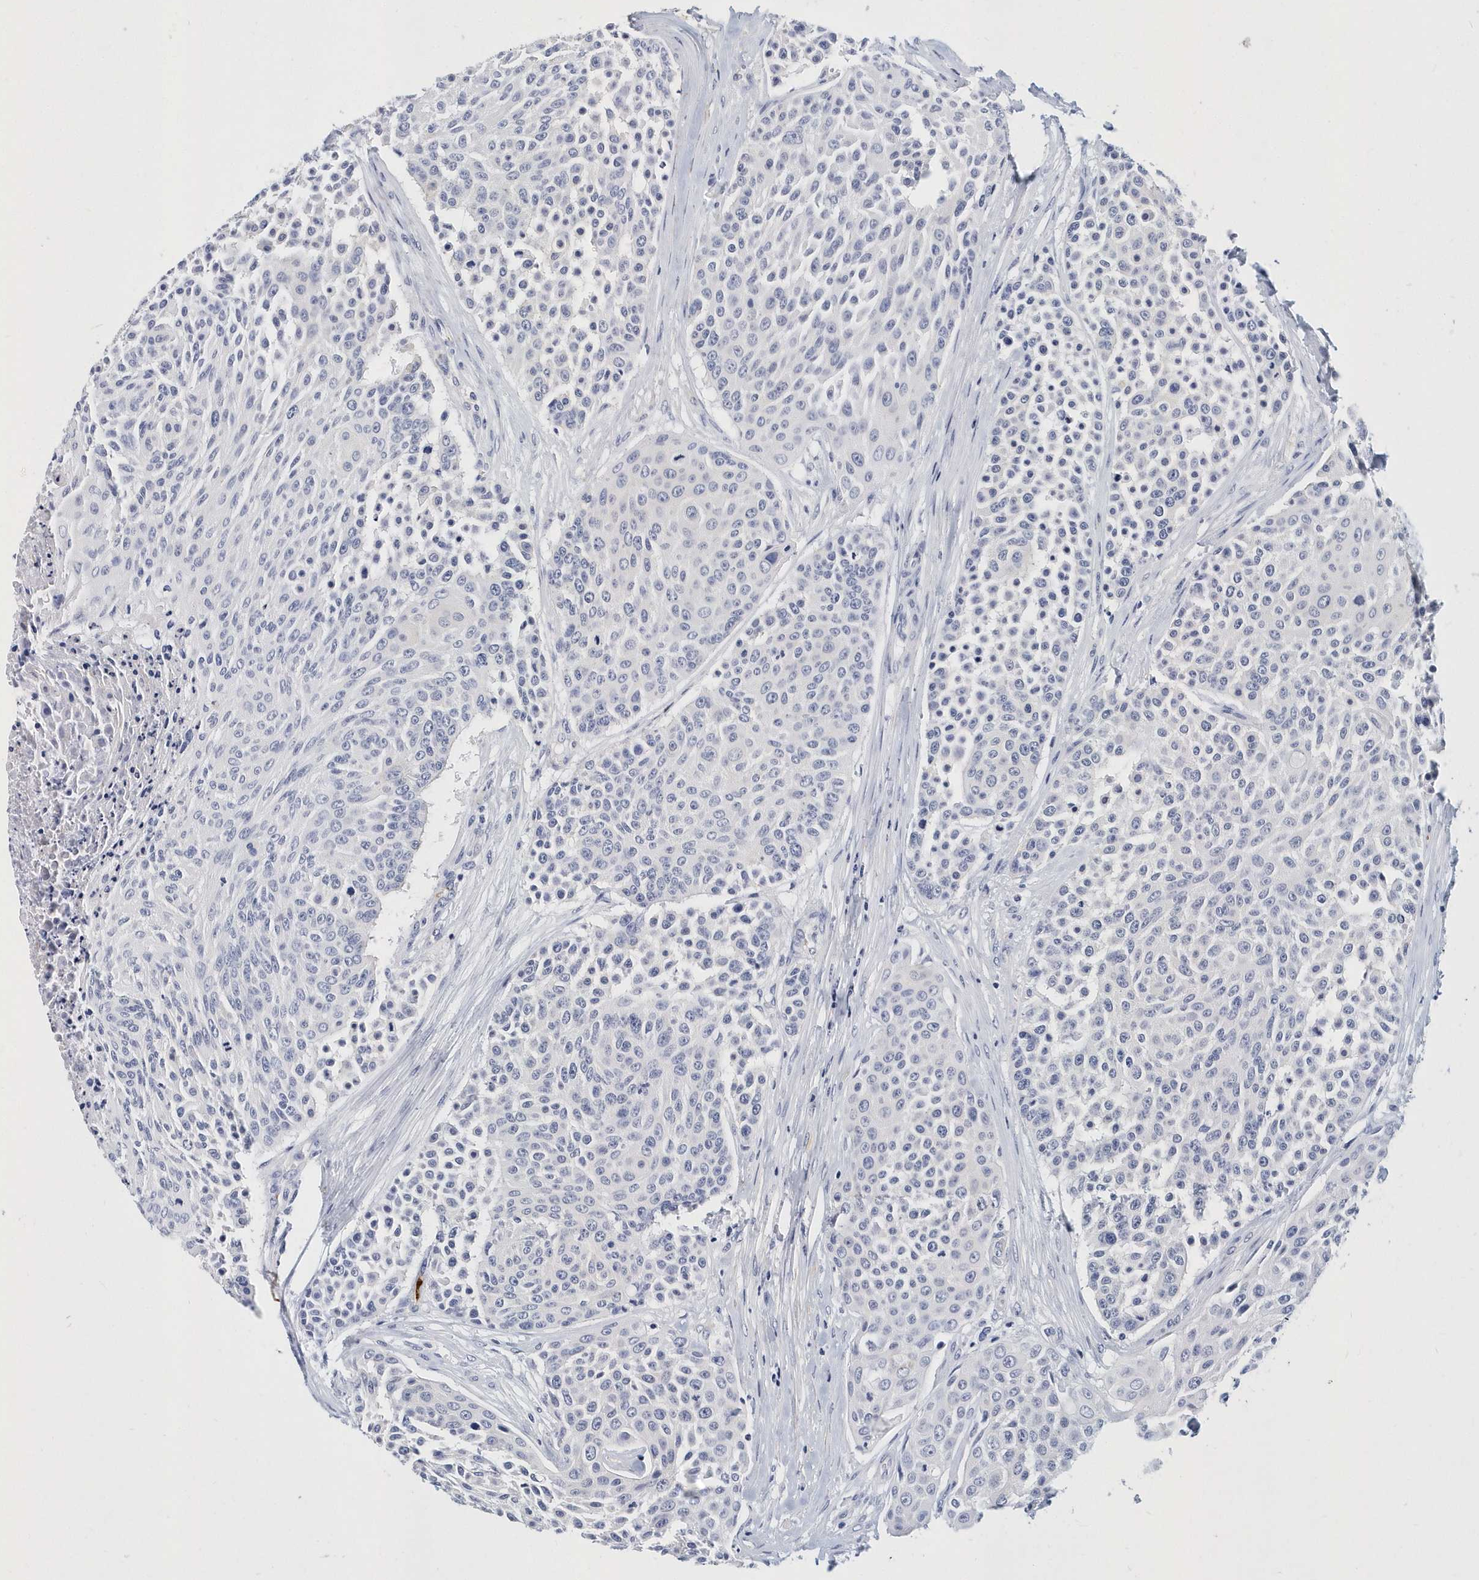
{"staining": {"intensity": "negative", "quantity": "none", "location": "none"}, "tissue": "urothelial cancer", "cell_type": "Tumor cells", "image_type": "cancer", "snomed": [{"axis": "morphology", "description": "Urothelial carcinoma, High grade"}, {"axis": "topography", "description": "Urinary bladder"}], "caption": "Tumor cells show no significant protein positivity in urothelial cancer.", "gene": "ITGA2B", "patient": {"sex": "female", "age": 63}}